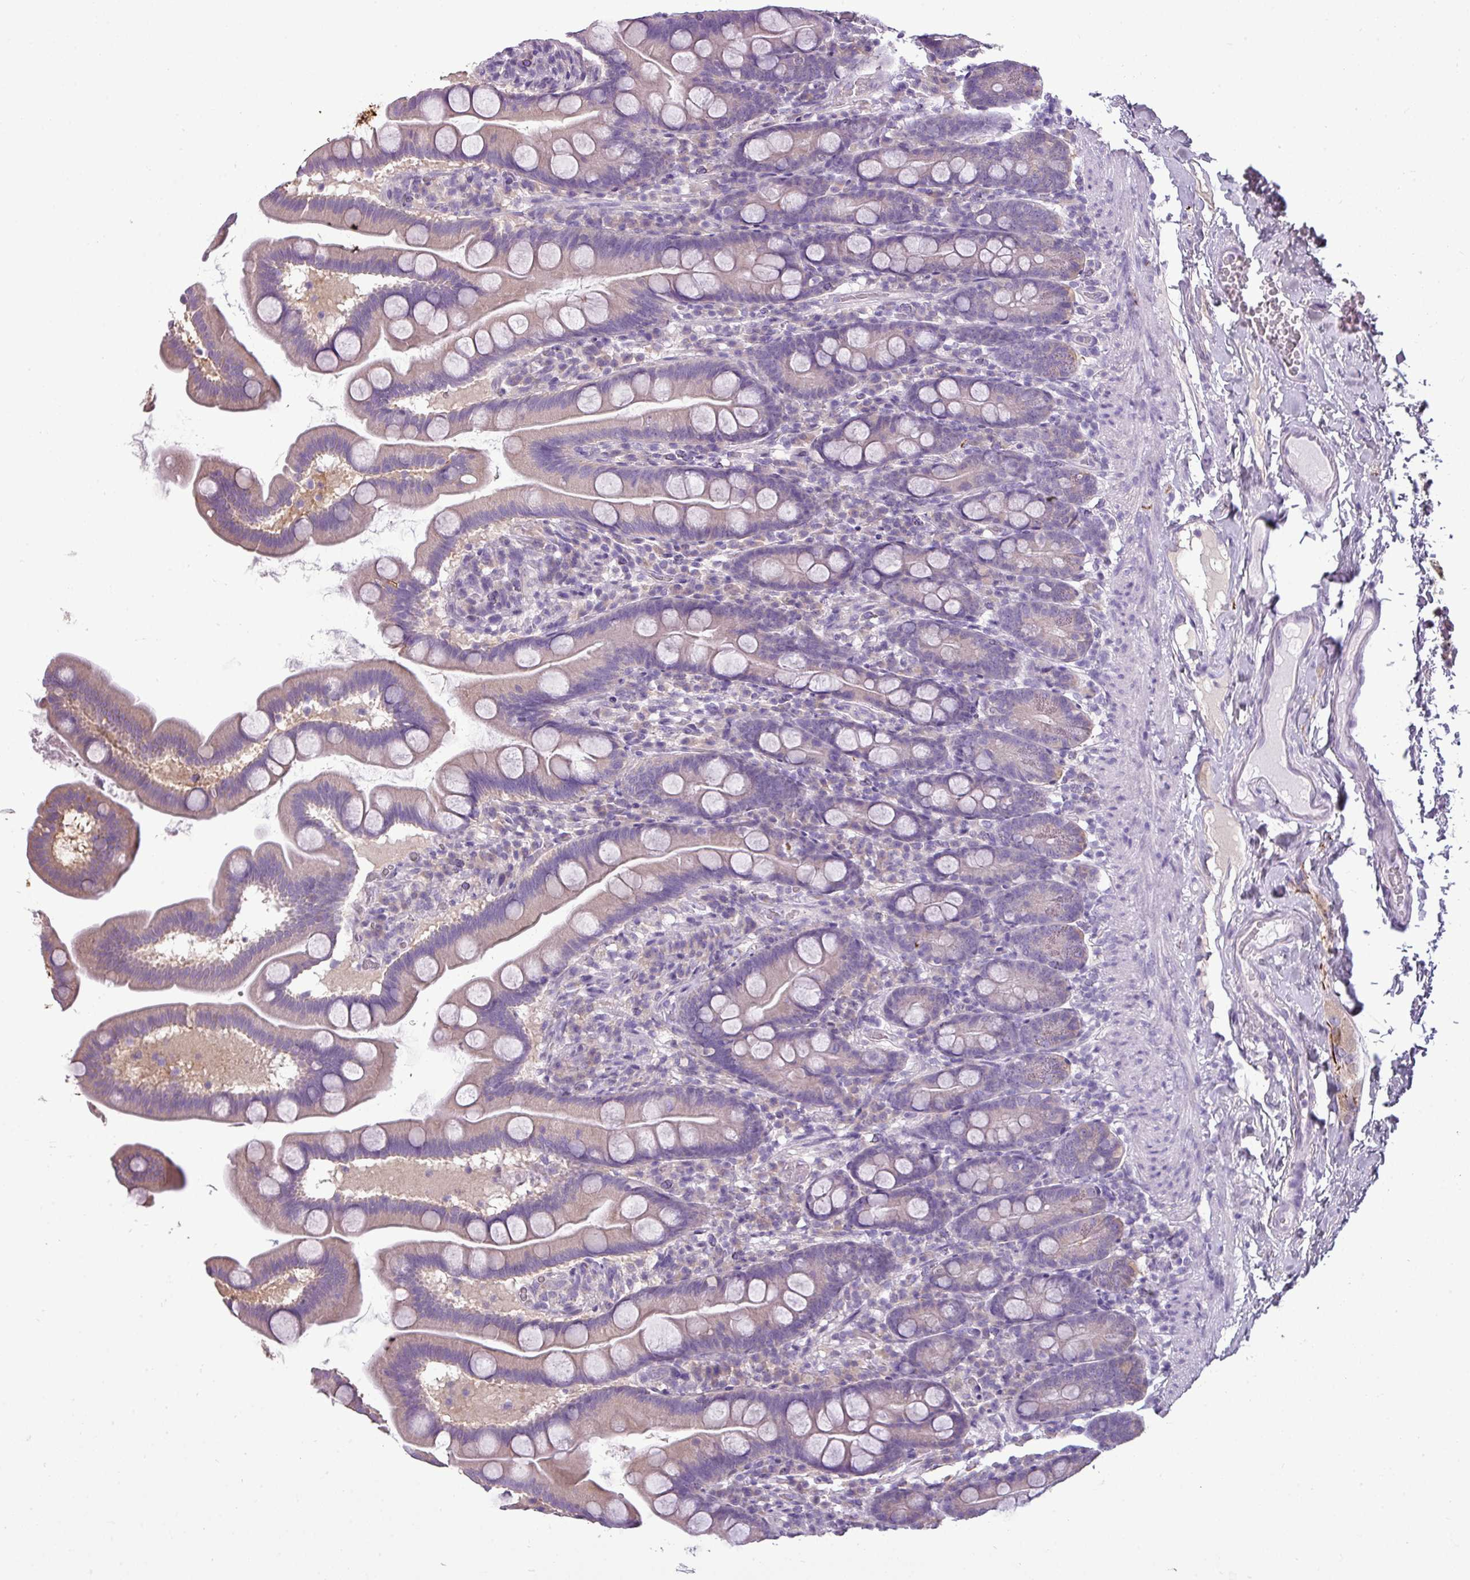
{"staining": {"intensity": "strong", "quantity": "25%-75%", "location": "cytoplasmic/membranous"}, "tissue": "small intestine", "cell_type": "Glandular cells", "image_type": "normal", "snomed": [{"axis": "morphology", "description": "Normal tissue, NOS"}, {"axis": "topography", "description": "Small intestine"}], "caption": "Immunohistochemistry micrograph of benign small intestine stained for a protein (brown), which exhibits high levels of strong cytoplasmic/membranous positivity in about 25%-75% of glandular cells.", "gene": "DNAAF9", "patient": {"sex": "female", "age": 68}}